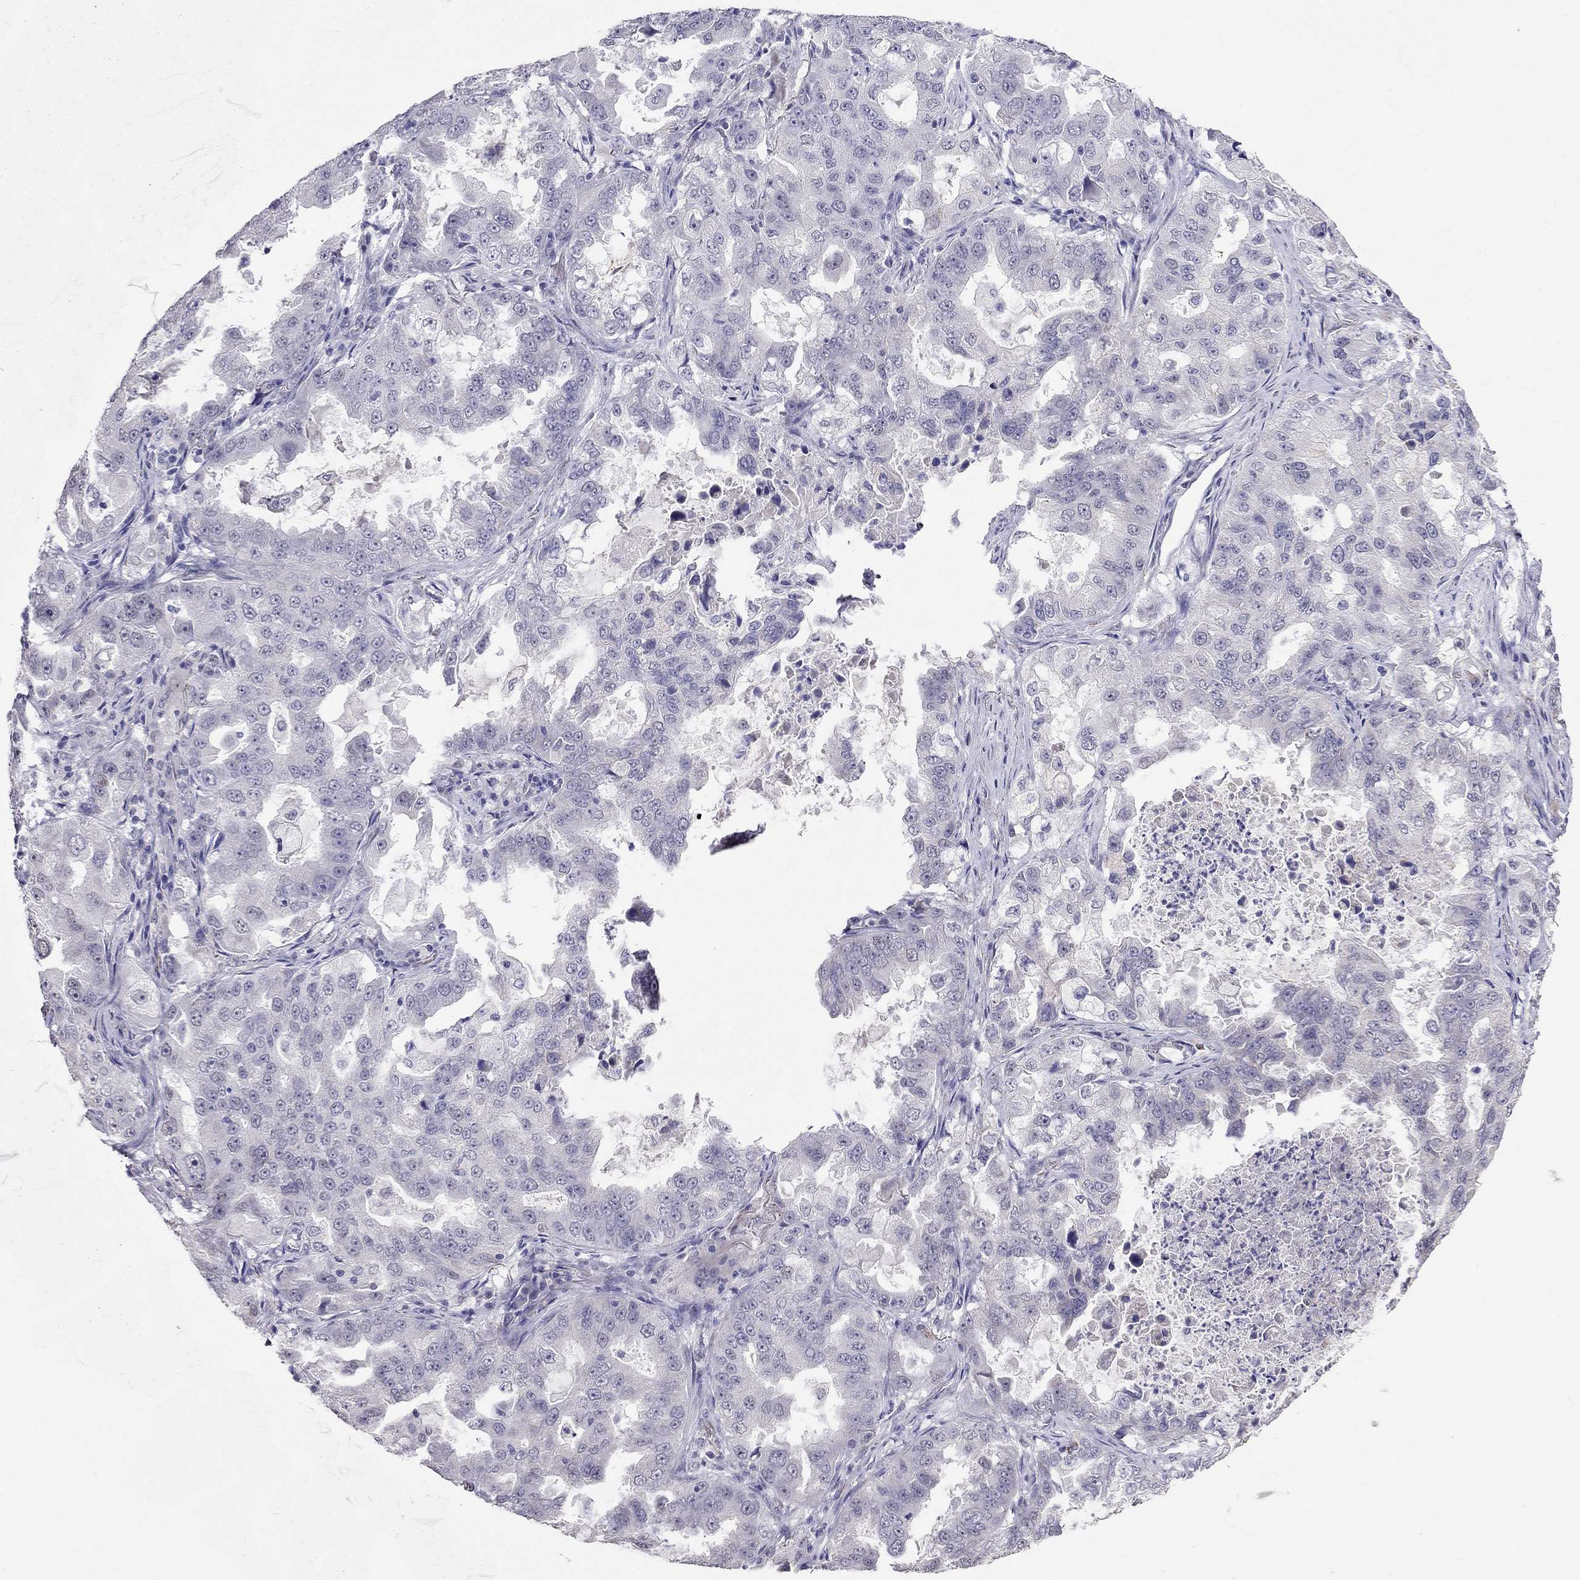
{"staining": {"intensity": "negative", "quantity": "none", "location": "none"}, "tissue": "lung cancer", "cell_type": "Tumor cells", "image_type": "cancer", "snomed": [{"axis": "morphology", "description": "Adenocarcinoma, NOS"}, {"axis": "topography", "description": "Lung"}], "caption": "This is an immunohistochemistry image of human lung cancer (adenocarcinoma). There is no expression in tumor cells.", "gene": "MYO3B", "patient": {"sex": "female", "age": 61}}